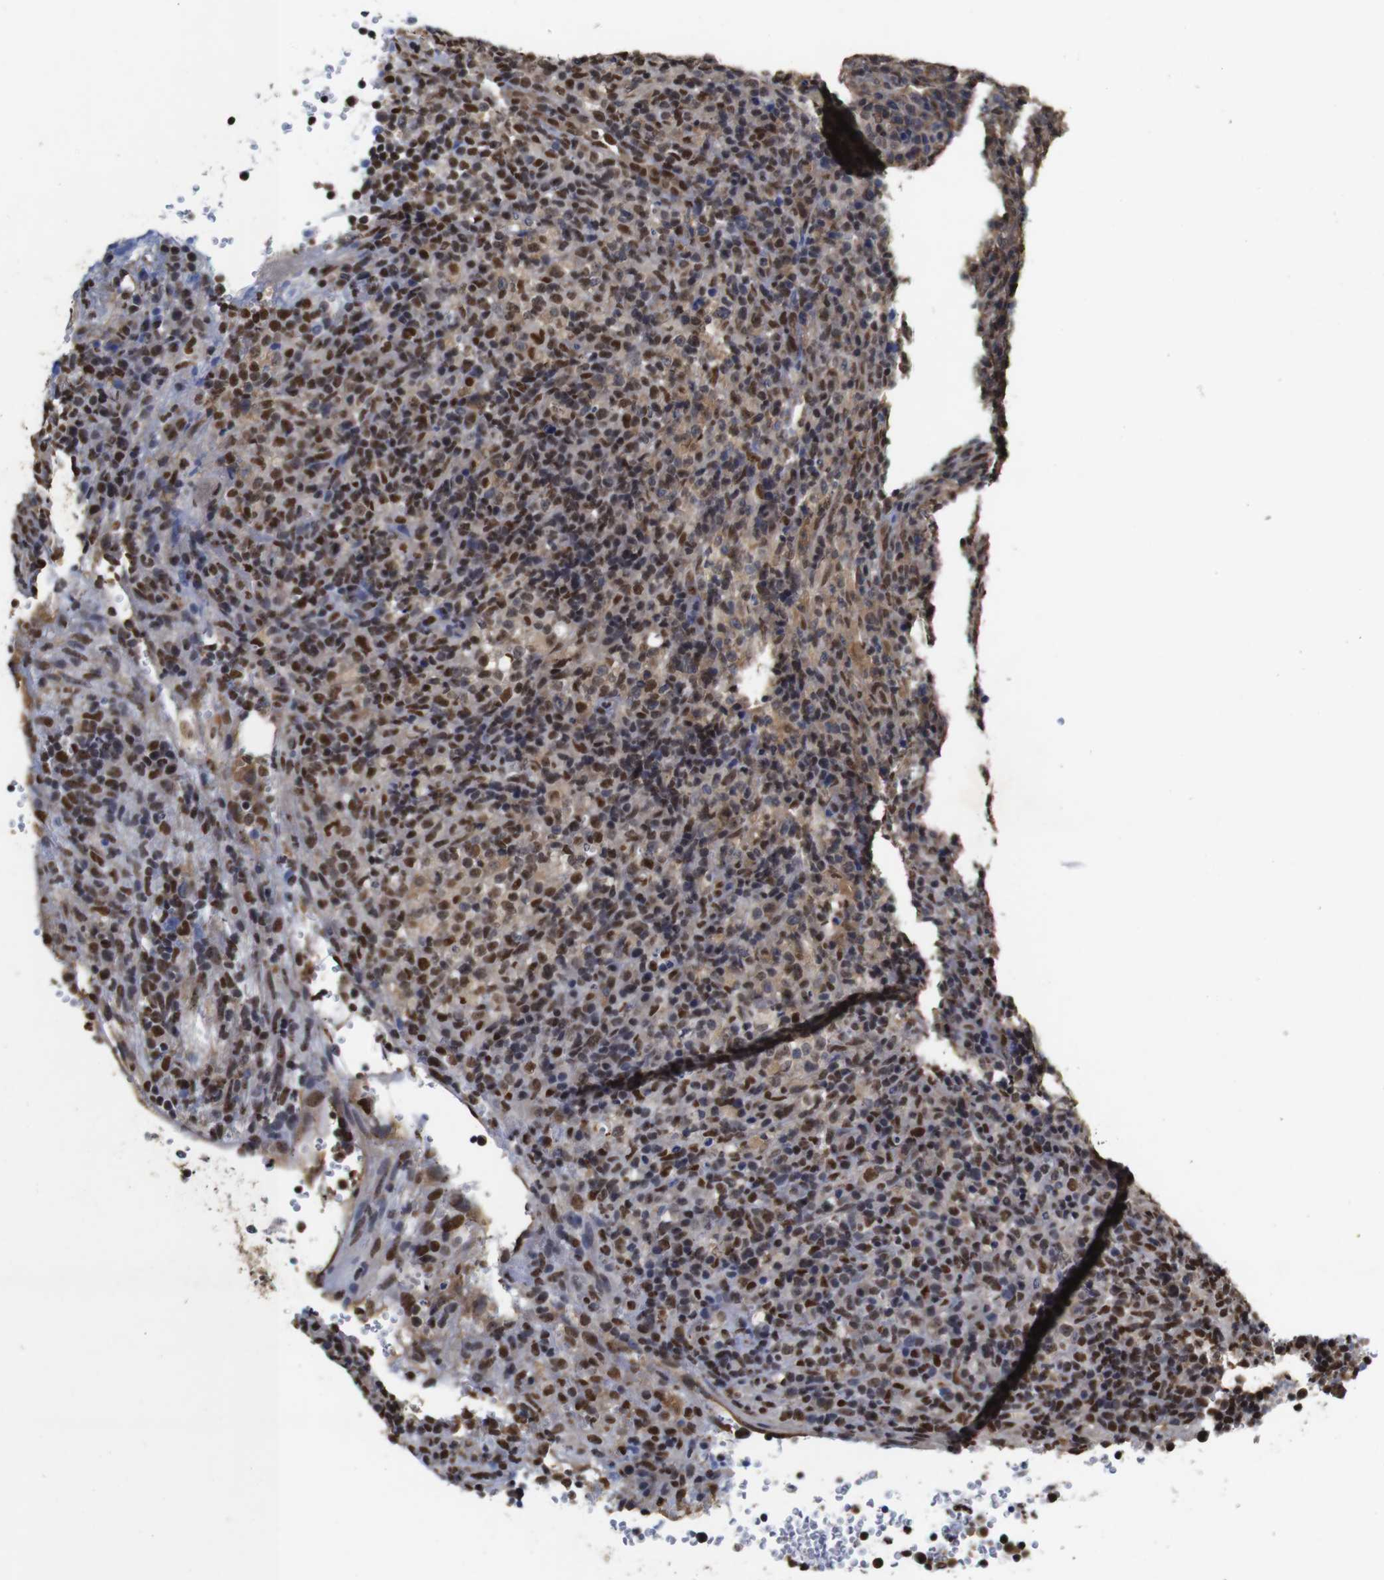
{"staining": {"intensity": "strong", "quantity": ">75%", "location": "cytoplasmic/membranous,nuclear"}, "tissue": "lymphoma", "cell_type": "Tumor cells", "image_type": "cancer", "snomed": [{"axis": "morphology", "description": "Malignant lymphoma, non-Hodgkin's type, High grade"}, {"axis": "topography", "description": "Lymph node"}], "caption": "Lymphoma stained with immunohistochemistry demonstrates strong cytoplasmic/membranous and nuclear positivity in about >75% of tumor cells. (Brightfield microscopy of DAB IHC at high magnification).", "gene": "SUMO3", "patient": {"sex": "female", "age": 76}}